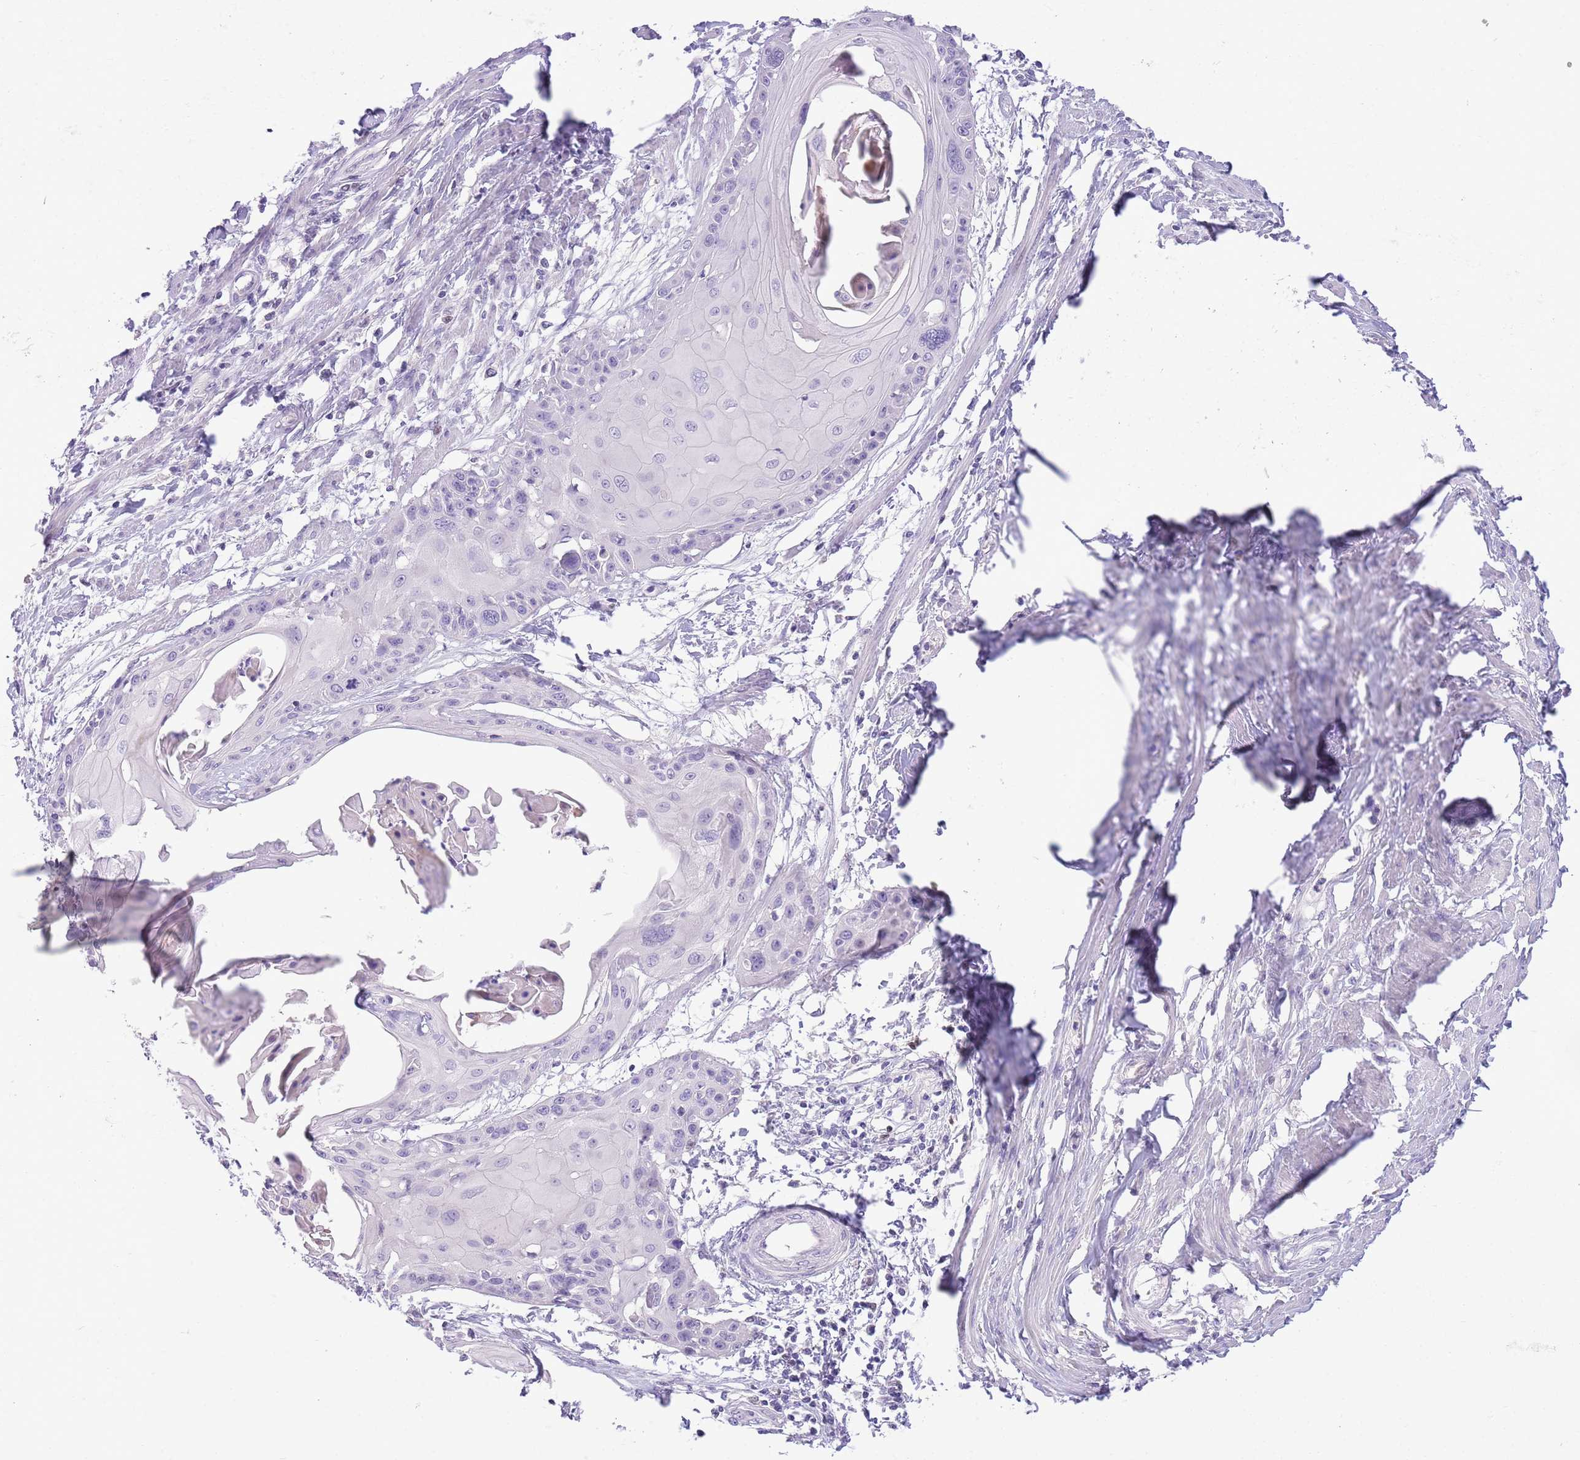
{"staining": {"intensity": "negative", "quantity": "none", "location": "none"}, "tissue": "cervical cancer", "cell_type": "Tumor cells", "image_type": "cancer", "snomed": [{"axis": "morphology", "description": "Squamous cell carcinoma, NOS"}, {"axis": "topography", "description": "Cervix"}], "caption": "This histopathology image is of cervical squamous cell carcinoma stained with immunohistochemistry to label a protein in brown with the nuclei are counter-stained blue. There is no positivity in tumor cells. Nuclei are stained in blue.", "gene": "TOX2", "patient": {"sex": "female", "age": 57}}